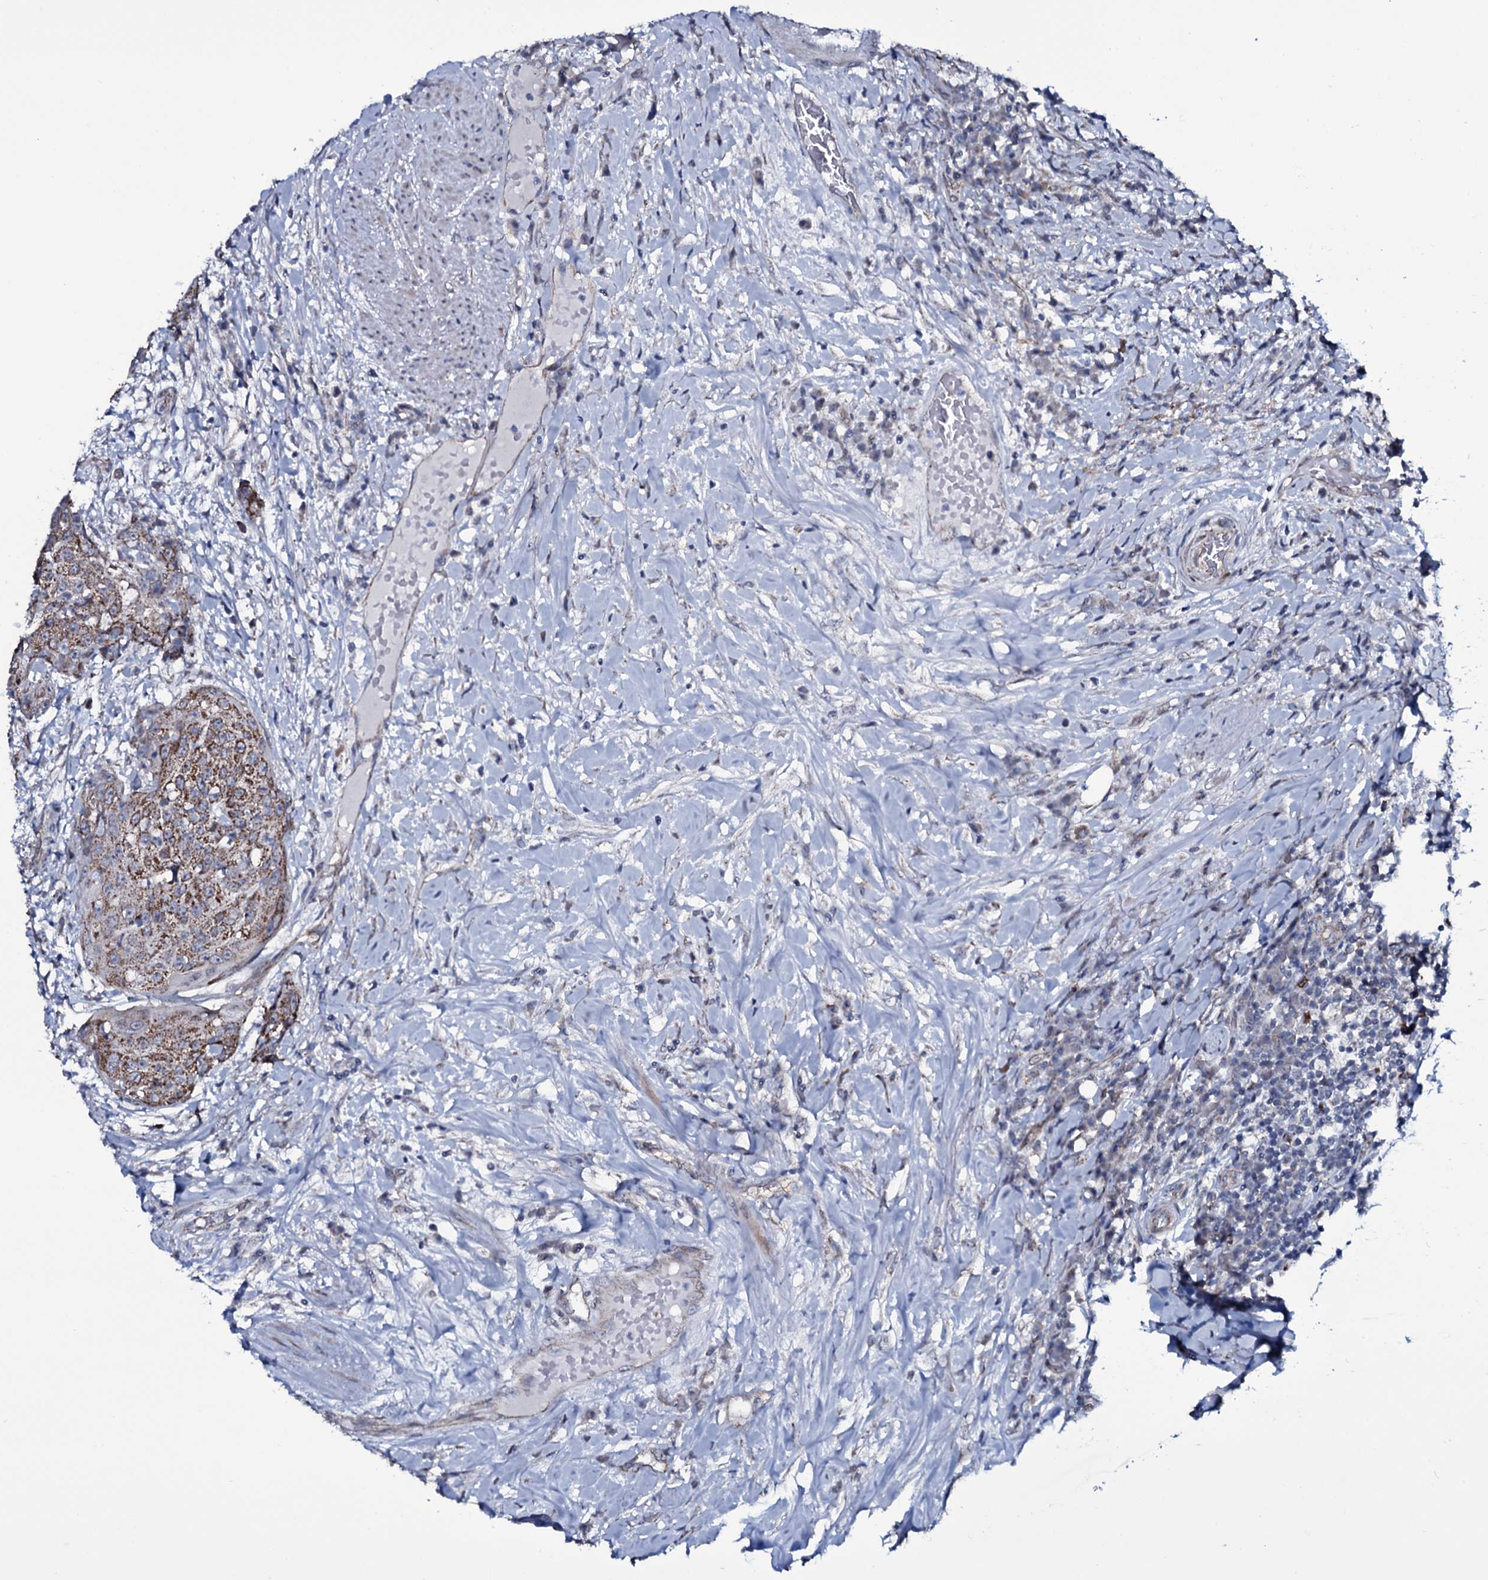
{"staining": {"intensity": "moderate", "quantity": ">75%", "location": "cytoplasmic/membranous"}, "tissue": "urothelial cancer", "cell_type": "Tumor cells", "image_type": "cancer", "snomed": [{"axis": "morphology", "description": "Urothelial carcinoma, High grade"}, {"axis": "topography", "description": "Urinary bladder"}], "caption": "DAB immunohistochemical staining of human urothelial cancer shows moderate cytoplasmic/membranous protein expression in approximately >75% of tumor cells.", "gene": "WIPF3", "patient": {"sex": "female", "age": 63}}